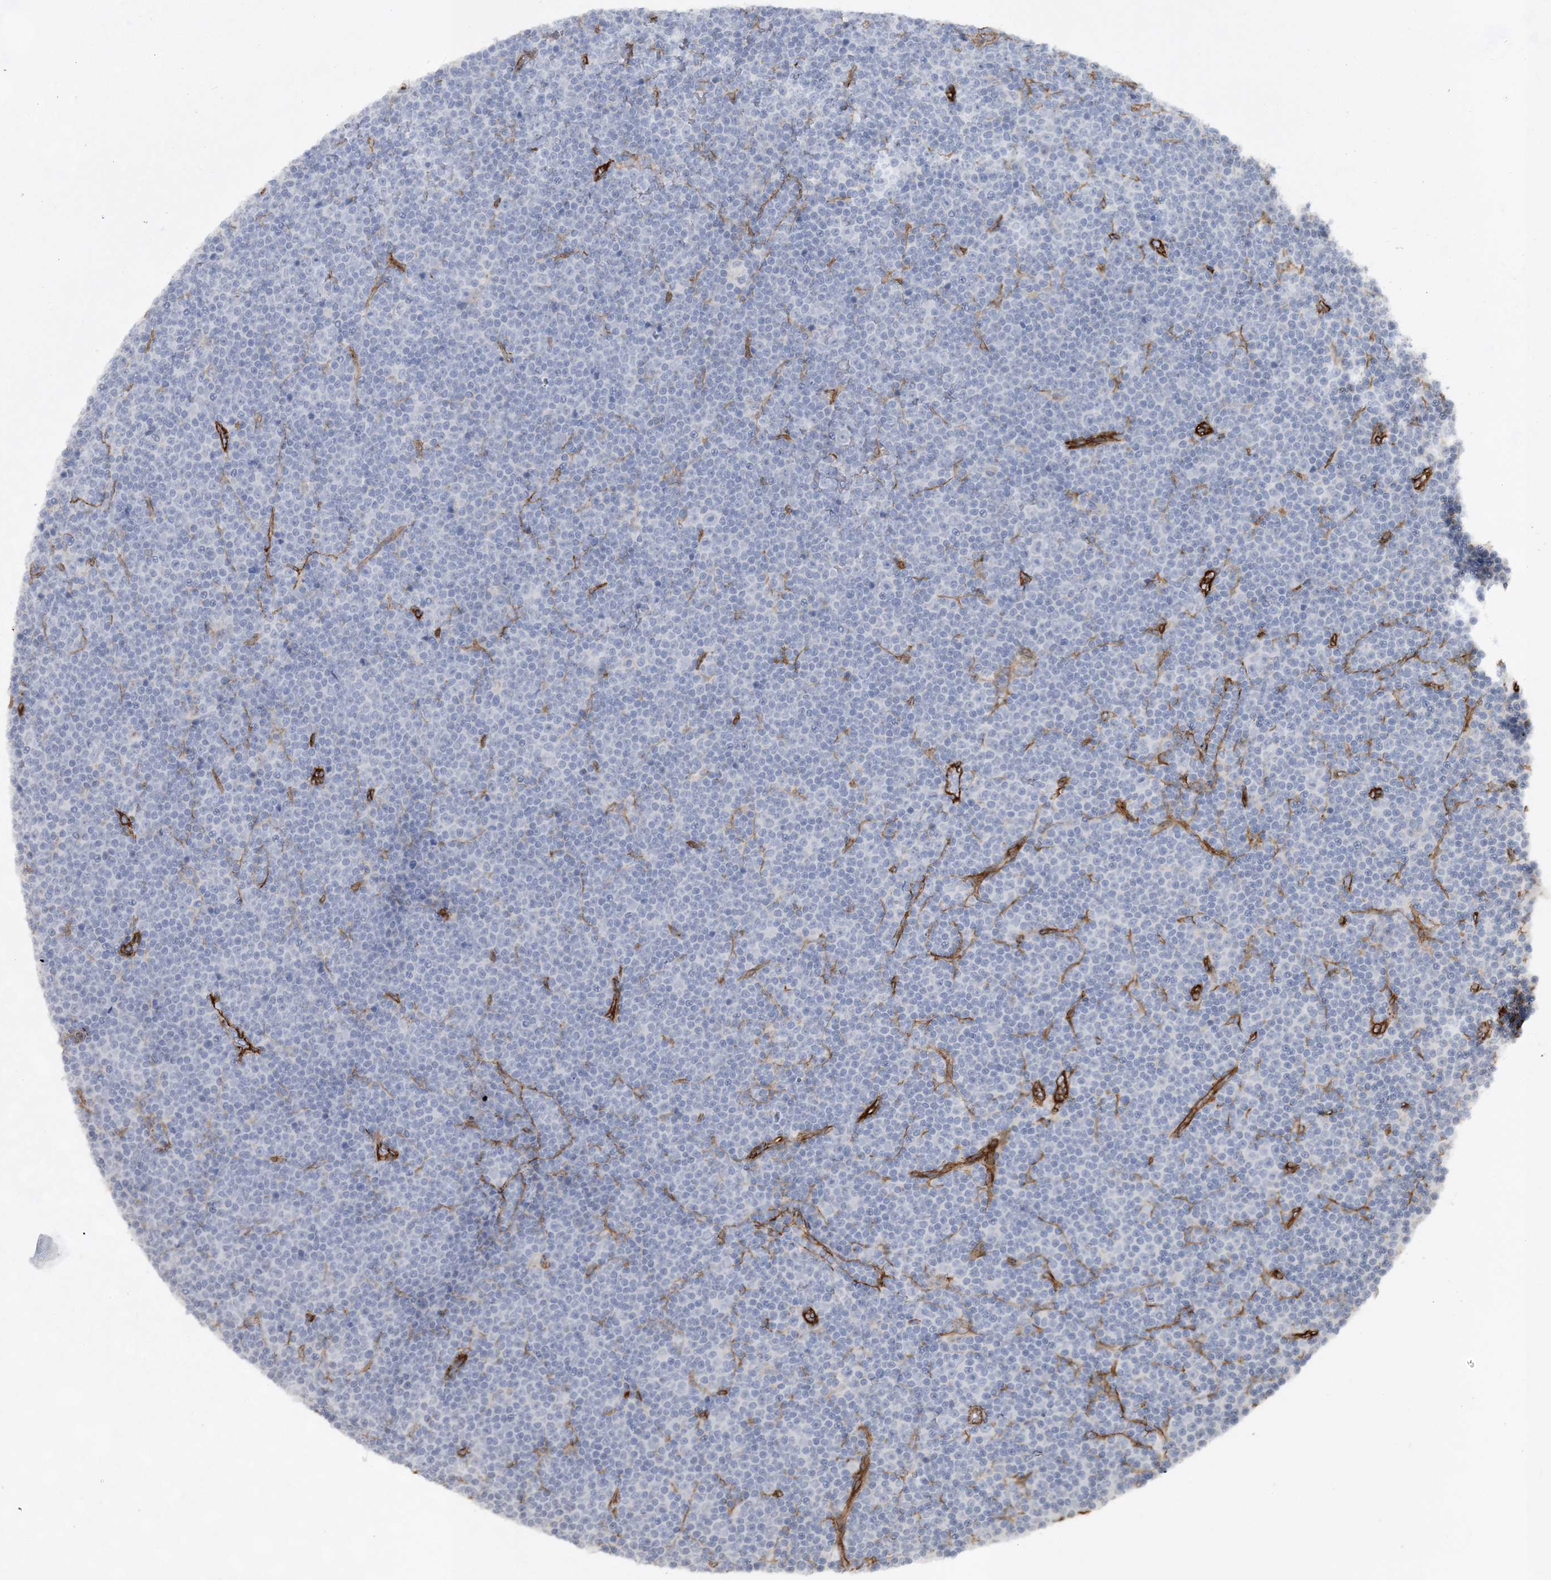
{"staining": {"intensity": "negative", "quantity": "none", "location": "none"}, "tissue": "lymphoma", "cell_type": "Tumor cells", "image_type": "cancer", "snomed": [{"axis": "morphology", "description": "Malignant lymphoma, non-Hodgkin's type, Low grade"}, {"axis": "topography", "description": "Lymph node"}], "caption": "The histopathology image shows no staining of tumor cells in lymphoma.", "gene": "RAI14", "patient": {"sex": "female", "age": 67}}